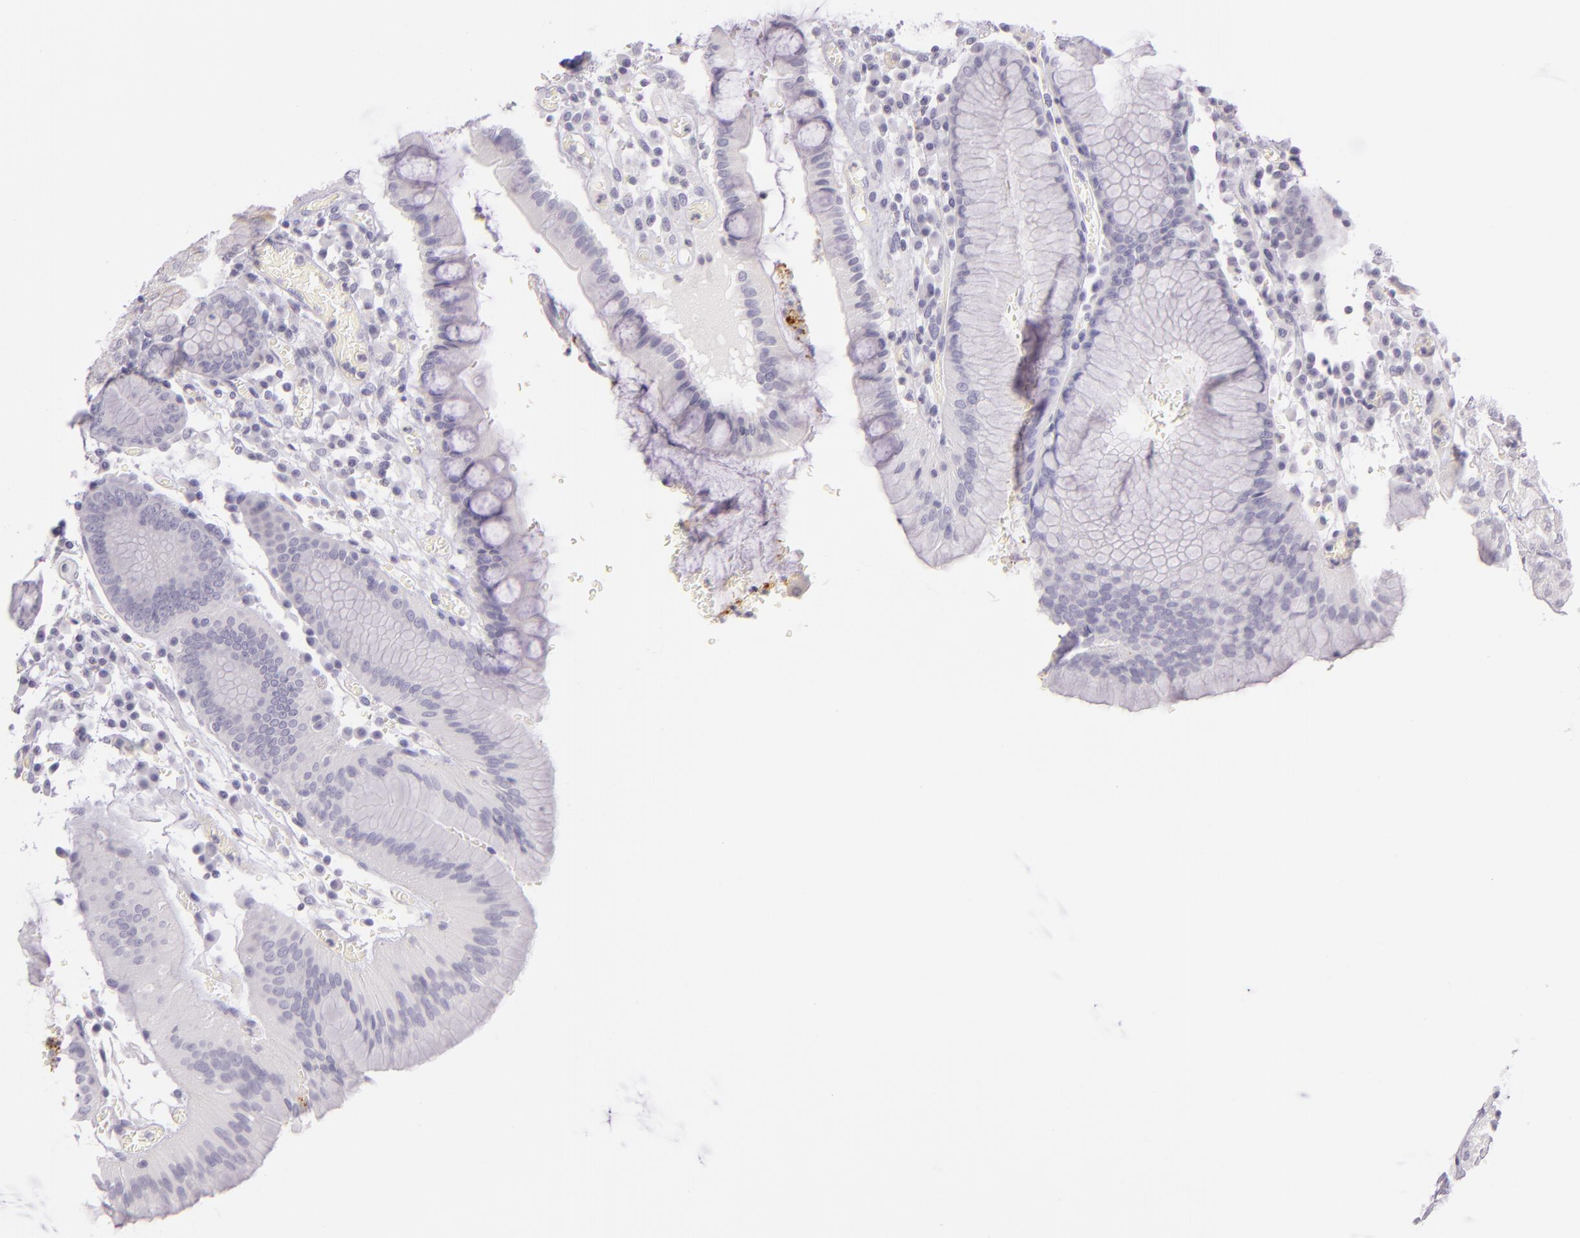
{"staining": {"intensity": "negative", "quantity": "none", "location": "none"}, "tissue": "stomach", "cell_type": "Glandular cells", "image_type": "normal", "snomed": [{"axis": "morphology", "description": "Normal tissue, NOS"}, {"axis": "topography", "description": "Stomach, lower"}], "caption": "An IHC micrograph of benign stomach is shown. There is no staining in glandular cells of stomach. (DAB immunohistochemistry with hematoxylin counter stain).", "gene": "CBS", "patient": {"sex": "female", "age": 73}}